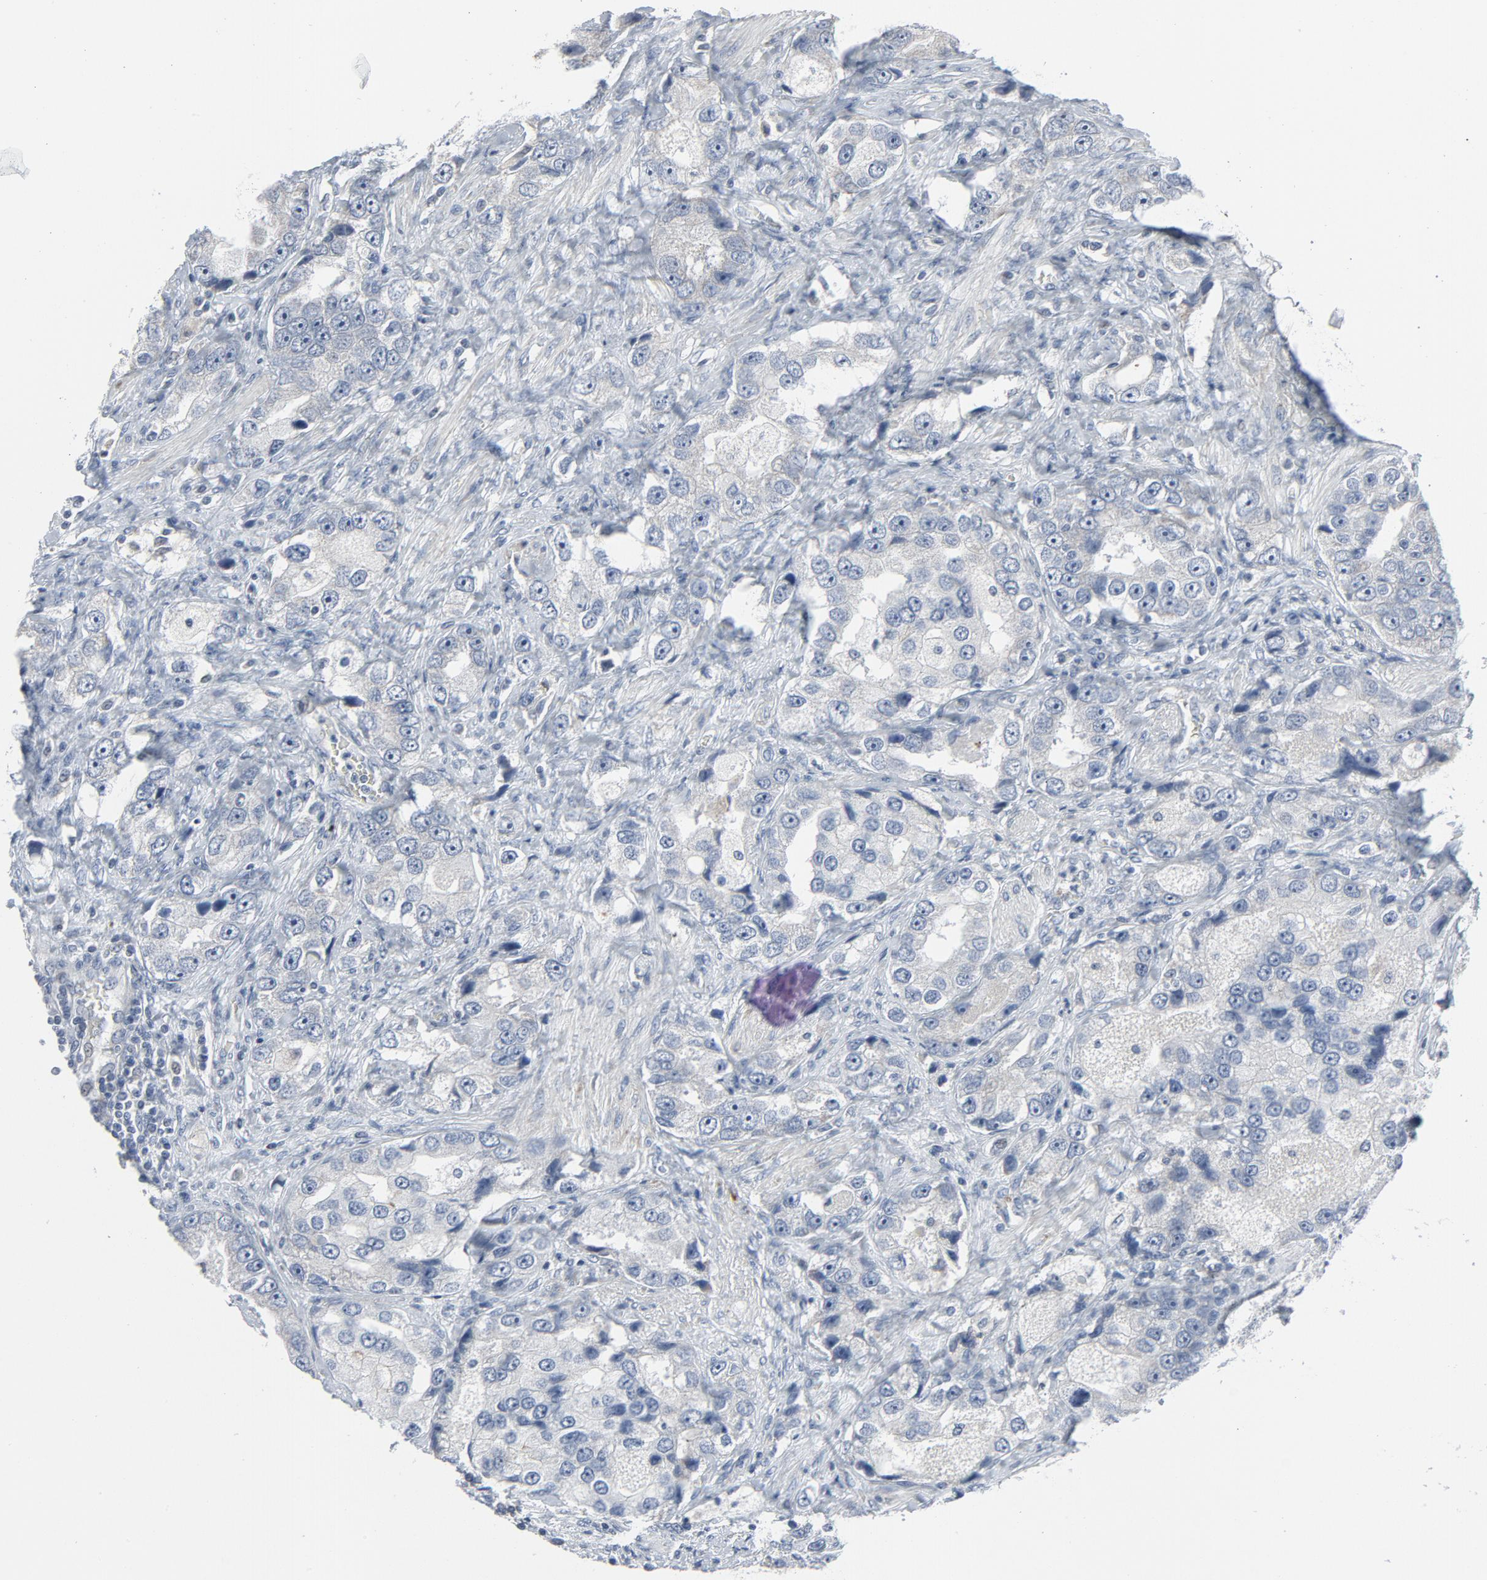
{"staining": {"intensity": "negative", "quantity": "none", "location": "none"}, "tissue": "prostate cancer", "cell_type": "Tumor cells", "image_type": "cancer", "snomed": [{"axis": "morphology", "description": "Adenocarcinoma, High grade"}, {"axis": "topography", "description": "Prostate"}], "caption": "Tumor cells show no significant protein positivity in prostate adenocarcinoma (high-grade).", "gene": "GPX2", "patient": {"sex": "male", "age": 63}}